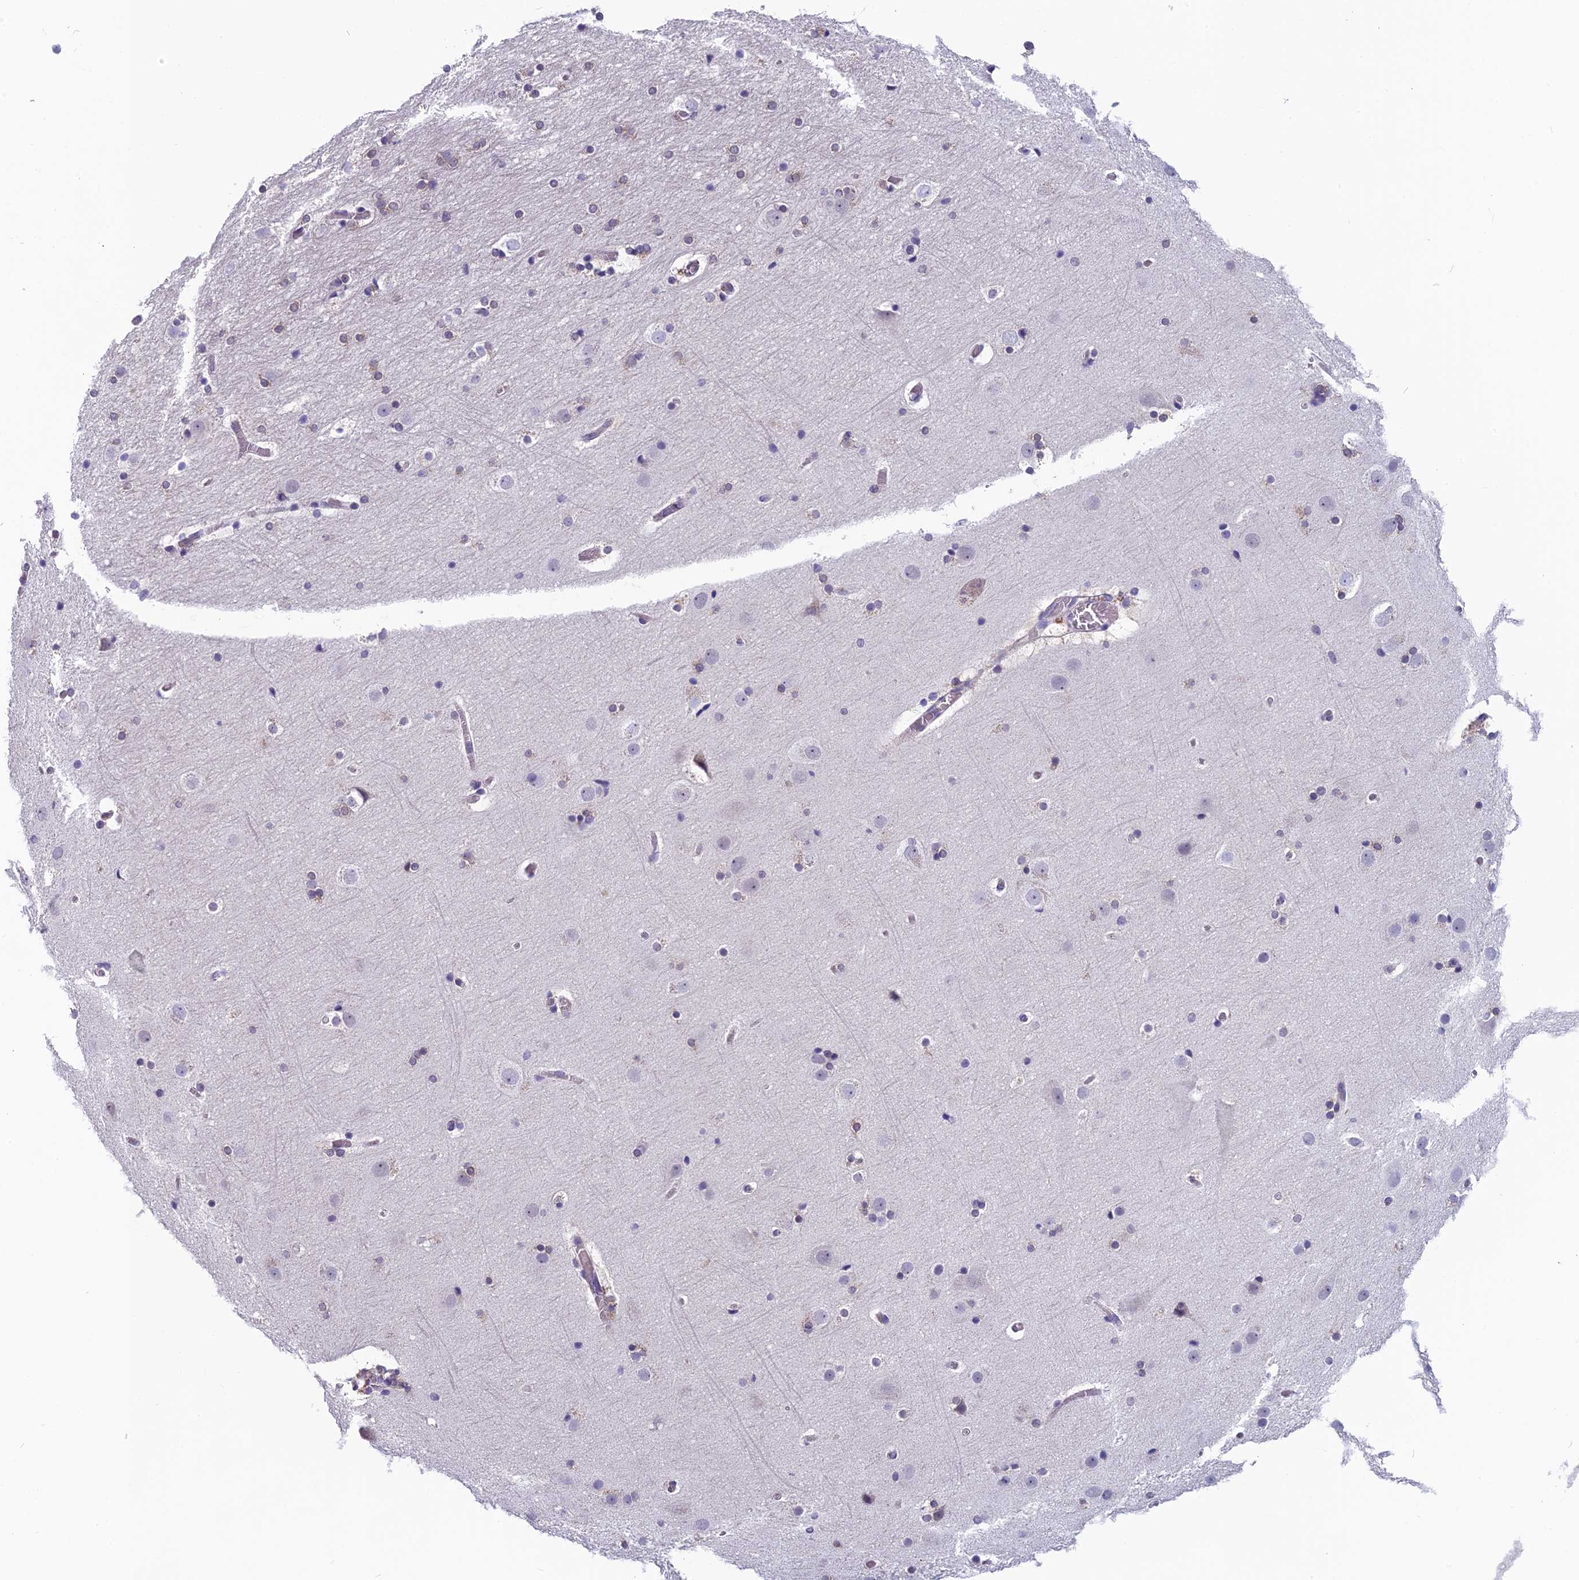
{"staining": {"intensity": "negative", "quantity": "none", "location": "none"}, "tissue": "cerebral cortex", "cell_type": "Endothelial cells", "image_type": "normal", "snomed": [{"axis": "morphology", "description": "Normal tissue, NOS"}, {"axis": "topography", "description": "Cerebral cortex"}], "caption": "The histopathology image demonstrates no staining of endothelial cells in normal cerebral cortex.", "gene": "MRI1", "patient": {"sex": "male", "age": 57}}